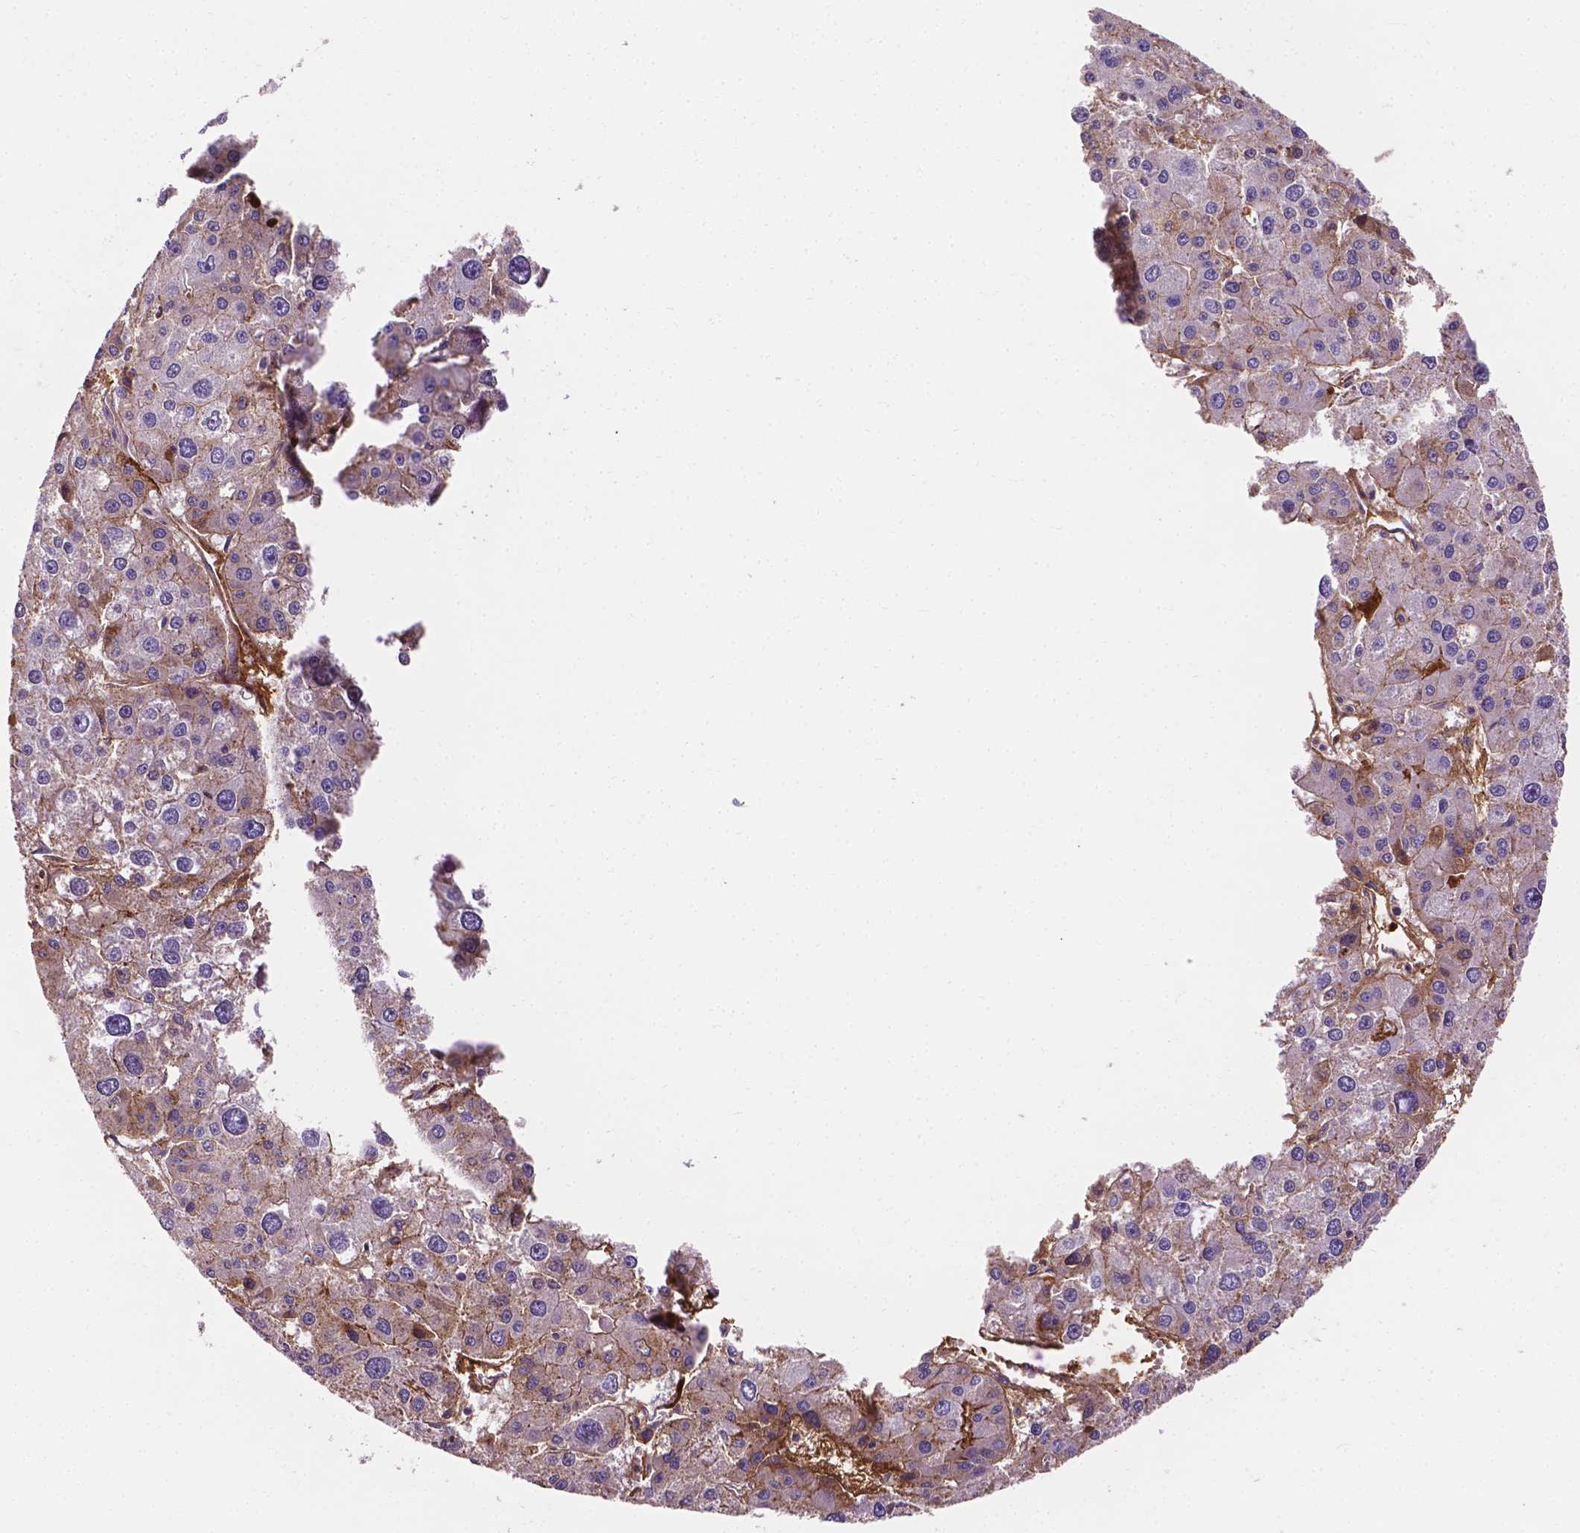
{"staining": {"intensity": "moderate", "quantity": "25%-75%", "location": "cytoplasmic/membranous"}, "tissue": "liver cancer", "cell_type": "Tumor cells", "image_type": "cancer", "snomed": [{"axis": "morphology", "description": "Carcinoma, Hepatocellular, NOS"}, {"axis": "topography", "description": "Liver"}], "caption": "This is a histology image of immunohistochemistry staining of liver cancer, which shows moderate expression in the cytoplasmic/membranous of tumor cells.", "gene": "APOE", "patient": {"sex": "male", "age": 73}}